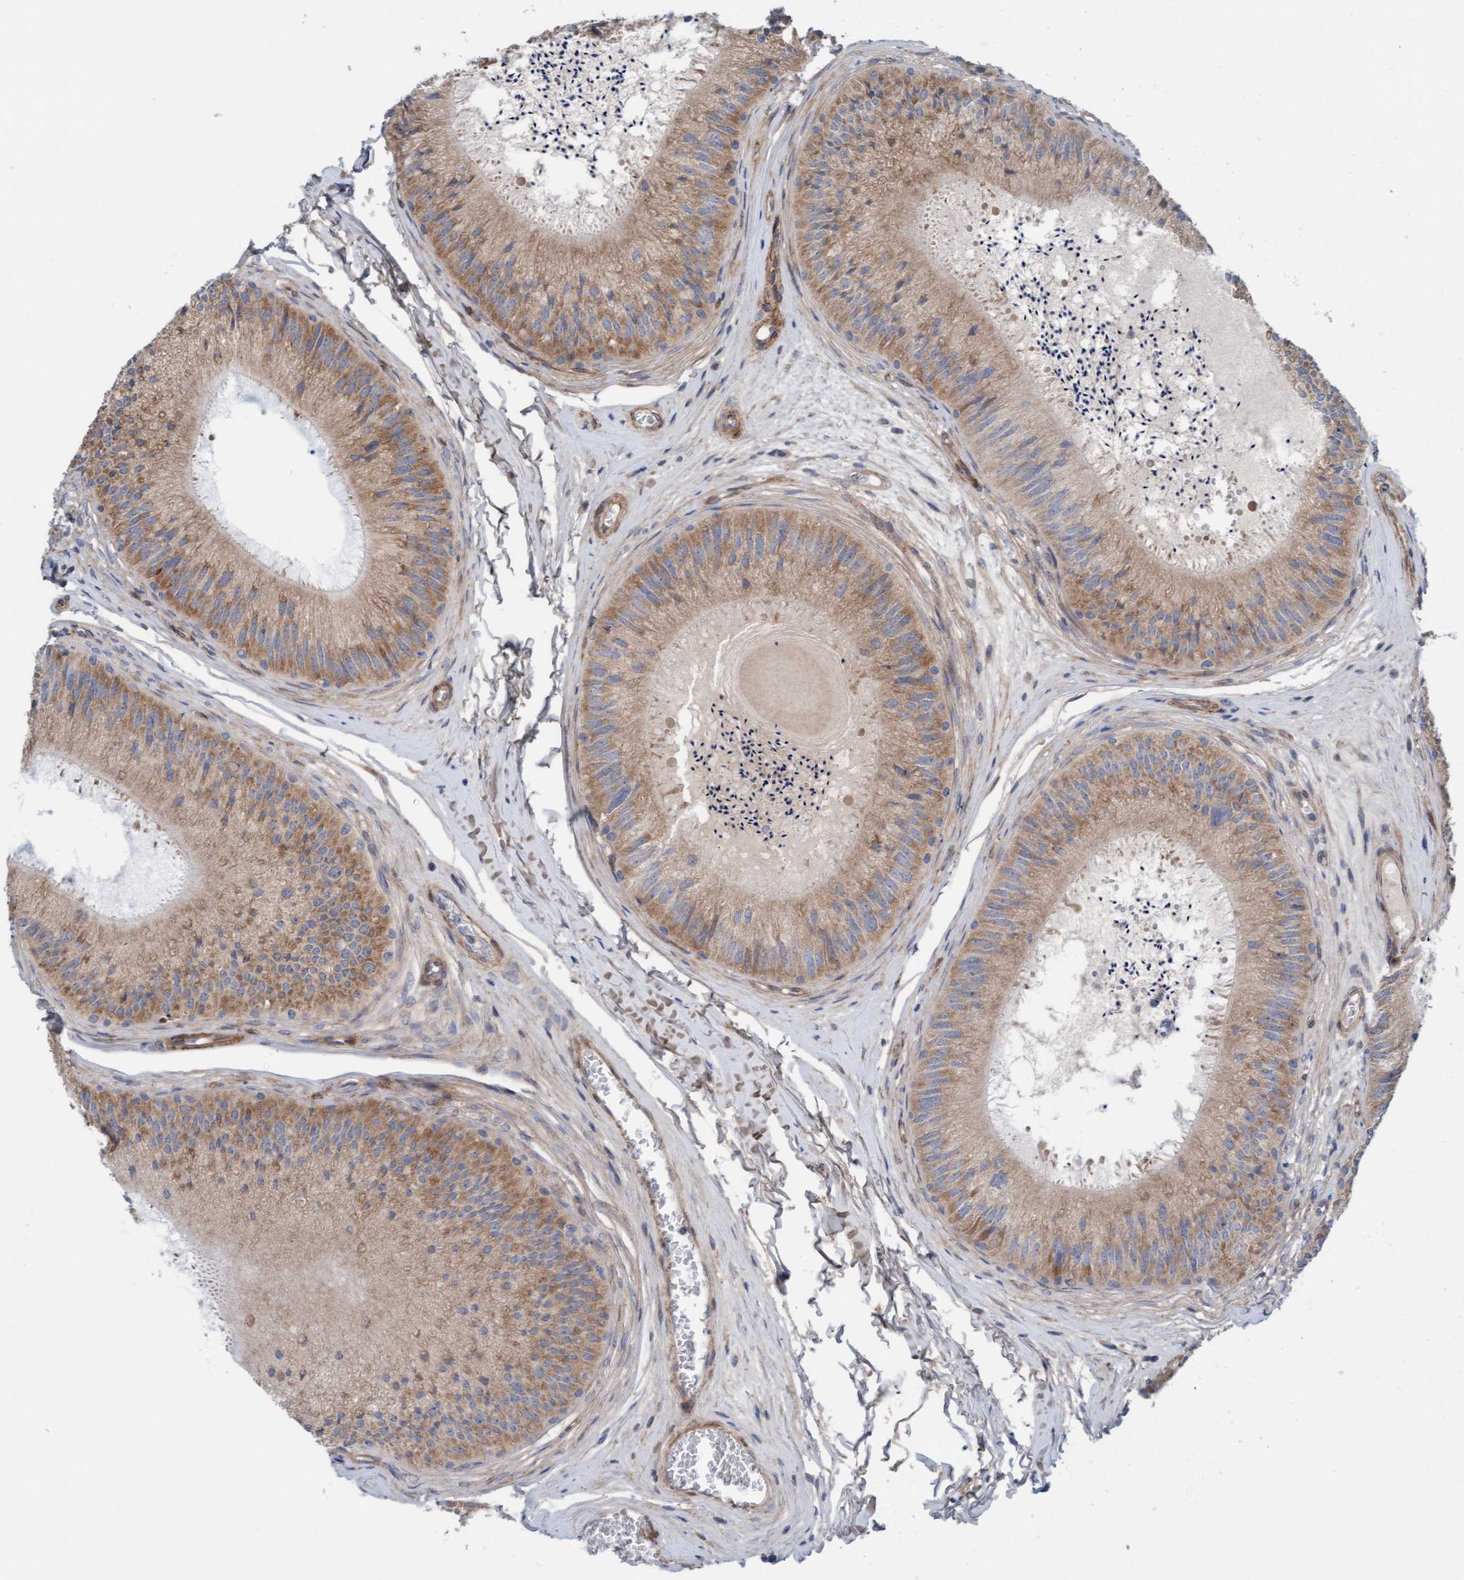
{"staining": {"intensity": "moderate", "quantity": ">75%", "location": "cytoplasmic/membranous"}, "tissue": "epididymis", "cell_type": "Glandular cells", "image_type": "normal", "snomed": [{"axis": "morphology", "description": "Normal tissue, NOS"}, {"axis": "topography", "description": "Epididymis"}], "caption": "IHC histopathology image of unremarkable epididymis: human epididymis stained using immunohistochemistry demonstrates medium levels of moderate protein expression localized specifically in the cytoplasmic/membranous of glandular cells, appearing as a cytoplasmic/membranous brown color.", "gene": "CDK5RAP3", "patient": {"sex": "male", "age": 31}}